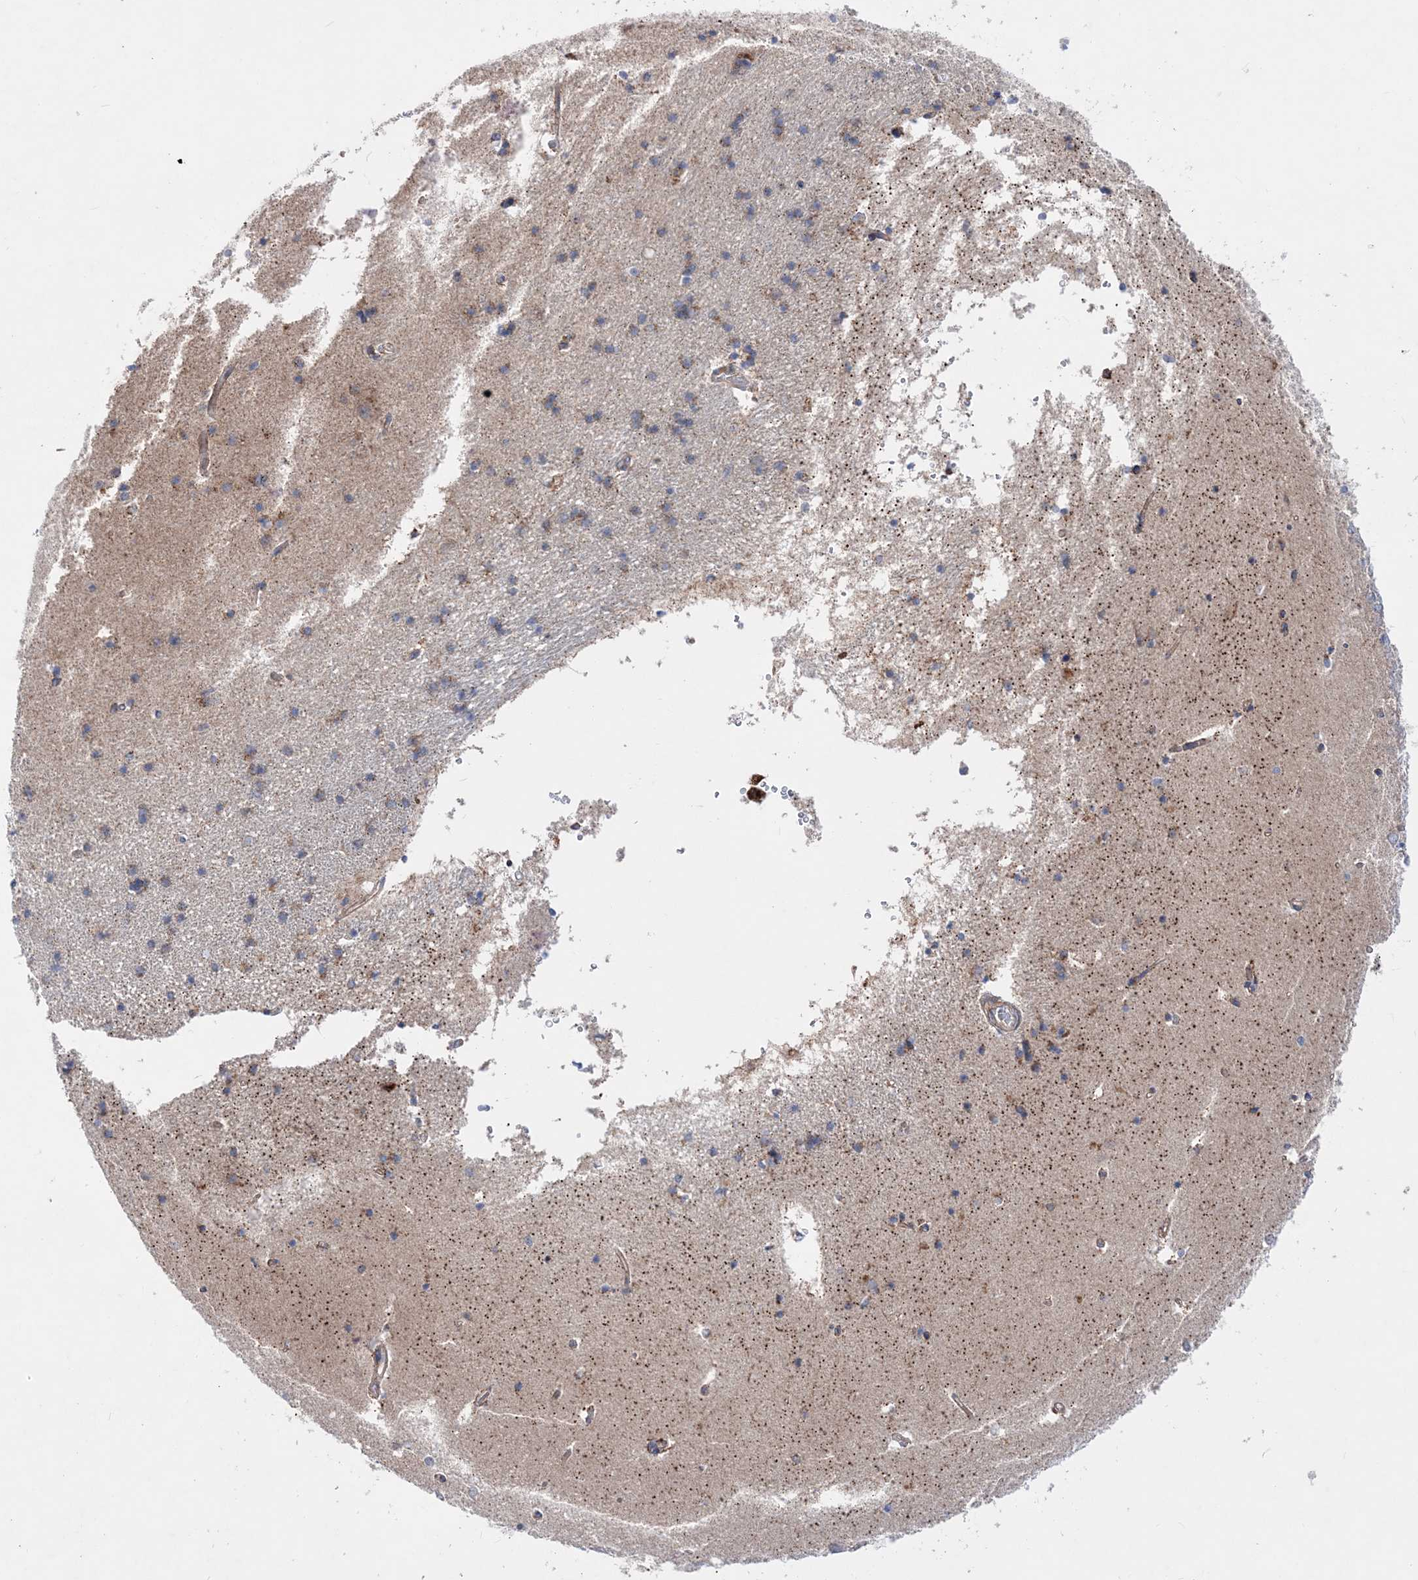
{"staining": {"intensity": "weak", "quantity": "<25%", "location": "cytoplasmic/membranous"}, "tissue": "hippocampus", "cell_type": "Glial cells", "image_type": "normal", "snomed": [{"axis": "morphology", "description": "Normal tissue, NOS"}, {"axis": "topography", "description": "Hippocampus"}], "caption": "Human hippocampus stained for a protein using IHC exhibits no positivity in glial cells.", "gene": "NGLY1", "patient": {"sex": "male", "age": 45}}